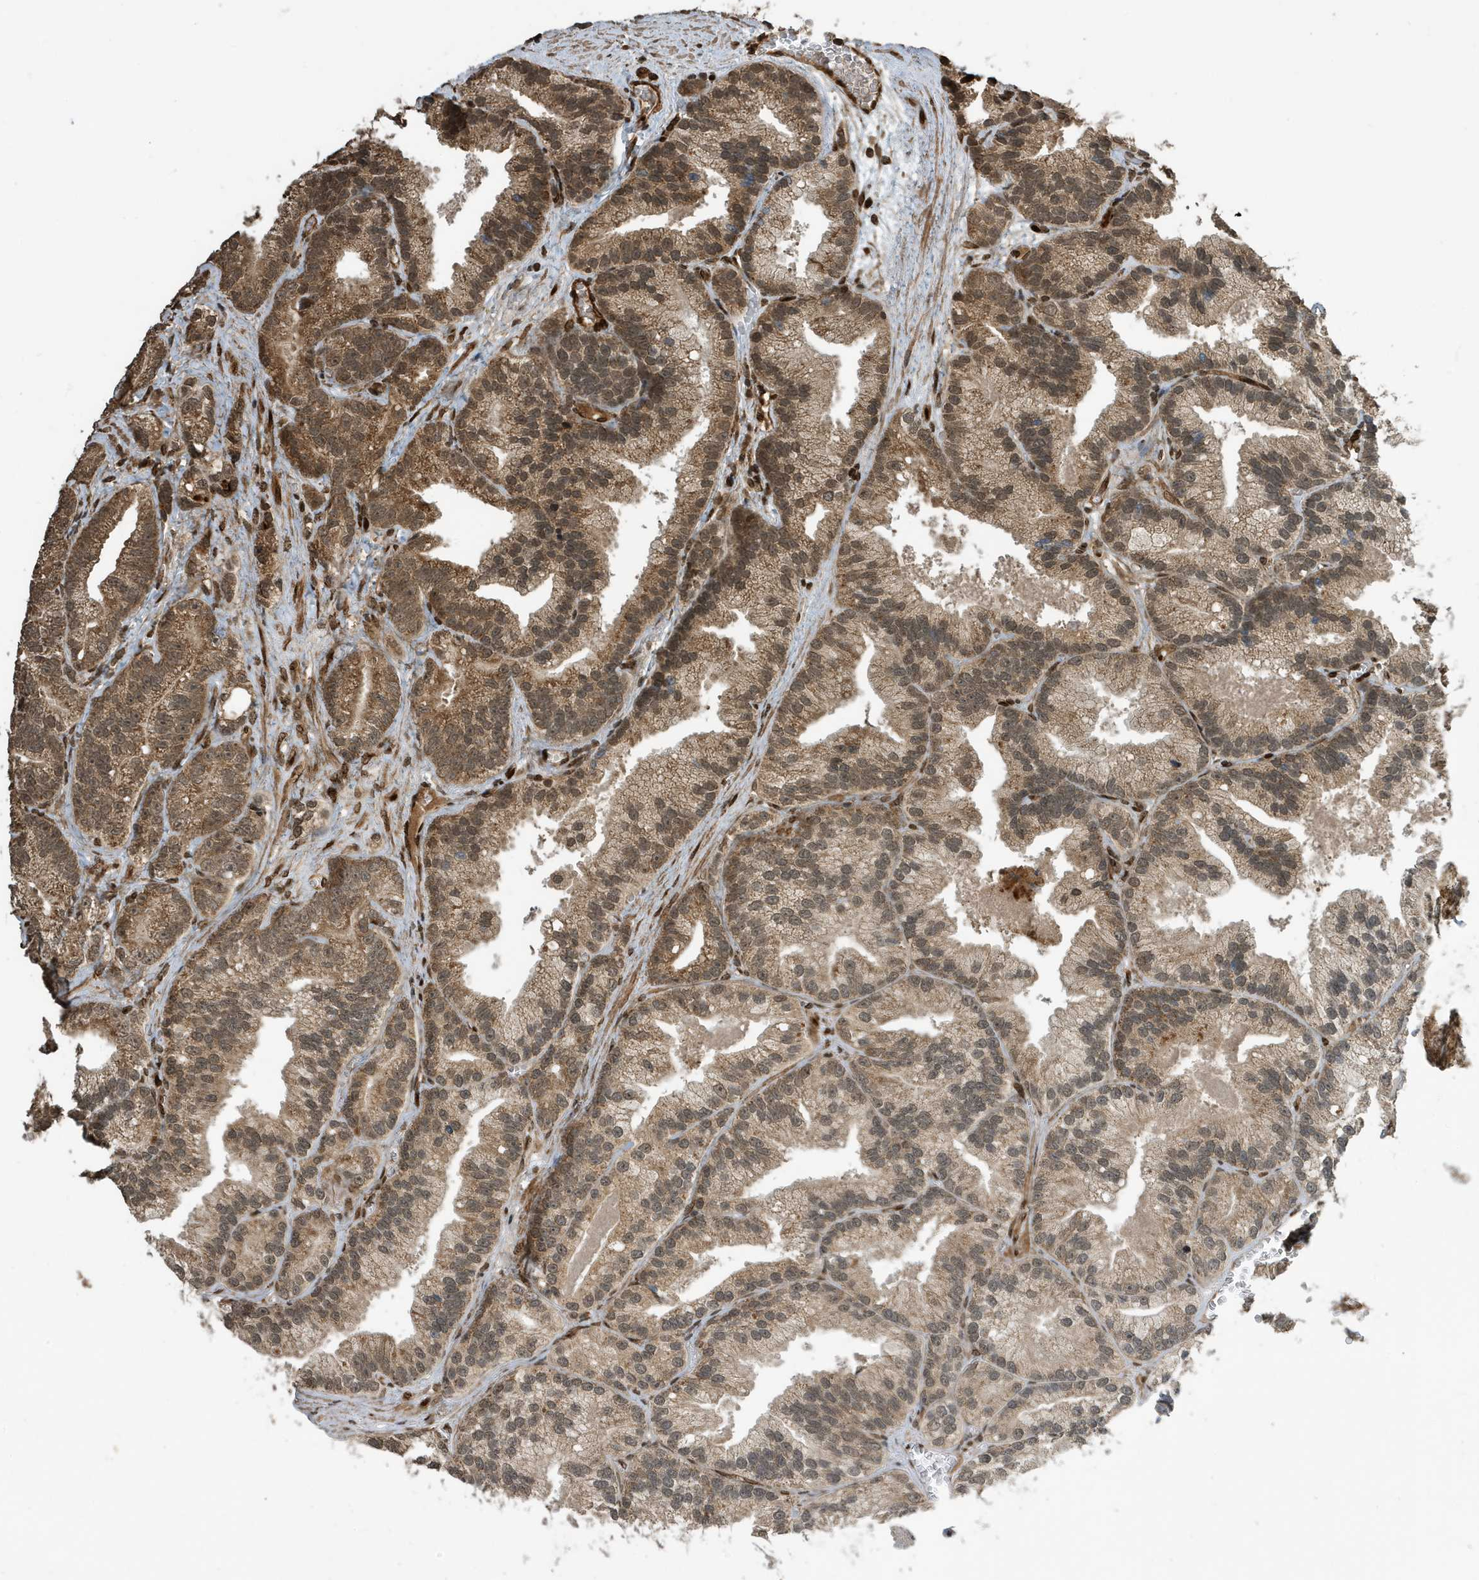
{"staining": {"intensity": "moderate", "quantity": ">75%", "location": "cytoplasmic/membranous,nuclear"}, "tissue": "prostate cancer", "cell_type": "Tumor cells", "image_type": "cancer", "snomed": [{"axis": "morphology", "description": "Adenocarcinoma, Low grade"}, {"axis": "topography", "description": "Prostate"}], "caption": "About >75% of tumor cells in adenocarcinoma (low-grade) (prostate) display moderate cytoplasmic/membranous and nuclear protein expression as visualized by brown immunohistochemical staining.", "gene": "DUSP18", "patient": {"sex": "male", "age": 89}}